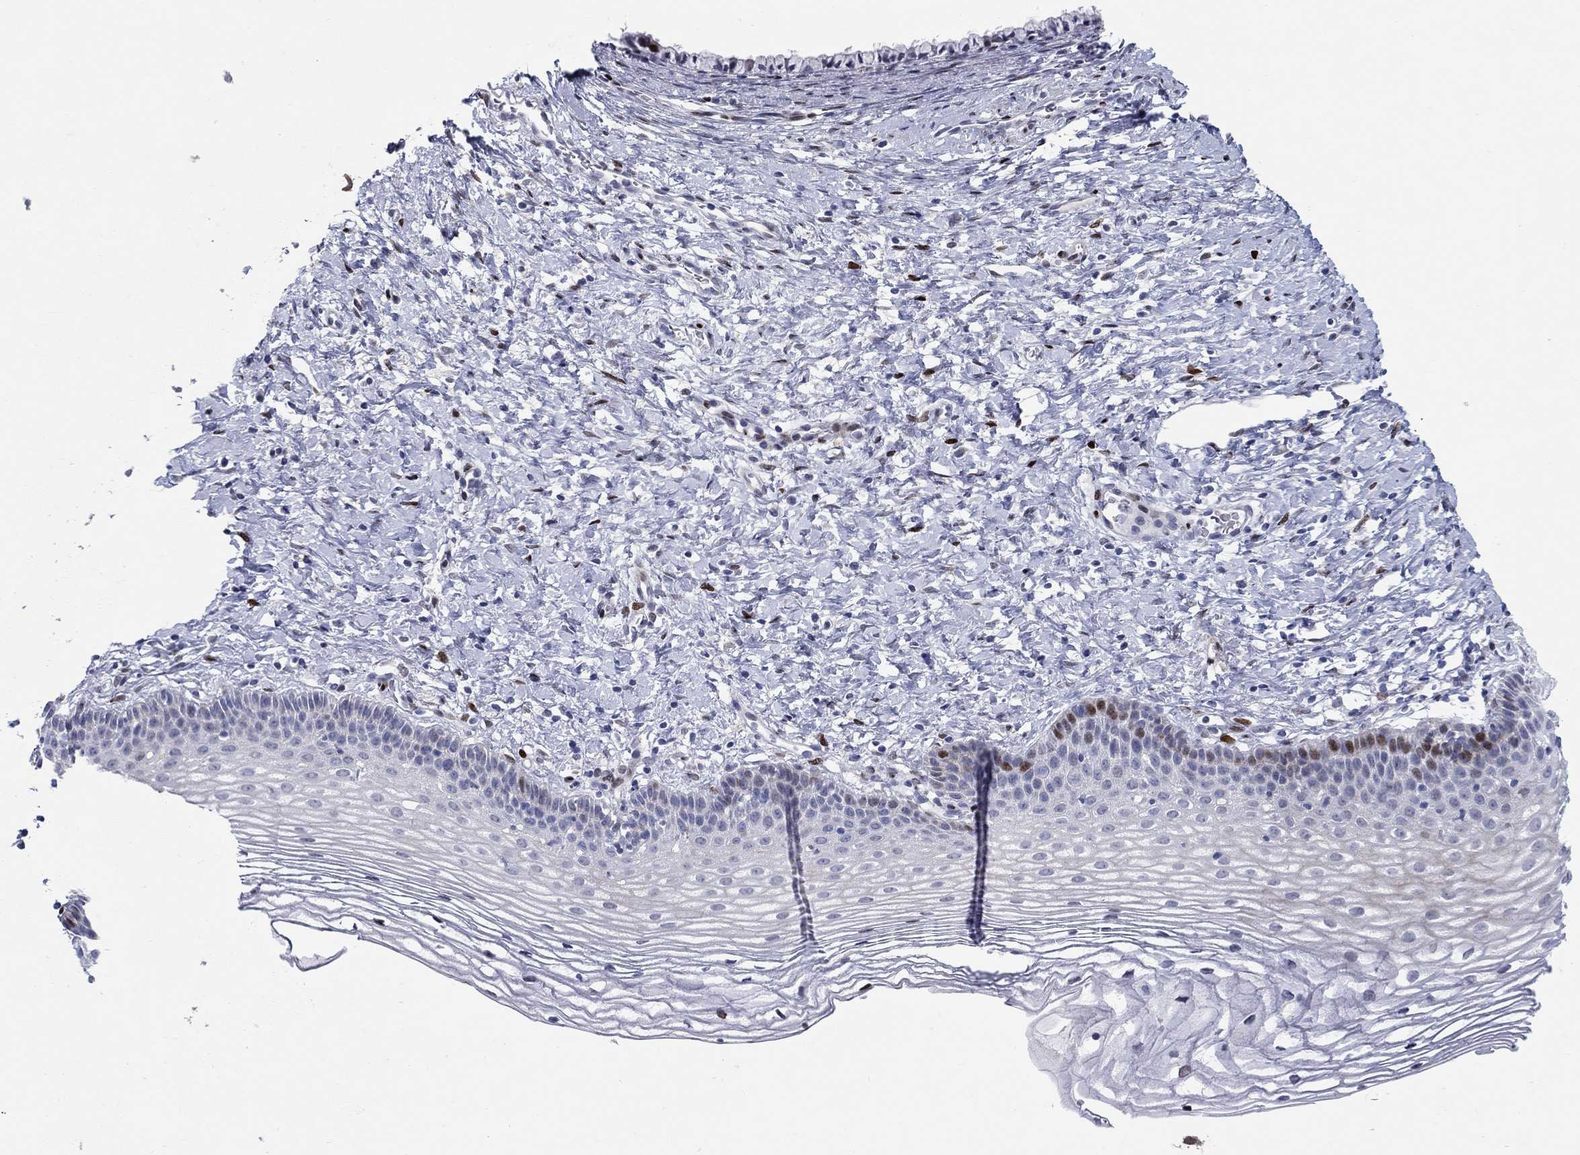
{"staining": {"intensity": "negative", "quantity": "none", "location": "none"}, "tissue": "cervix", "cell_type": "Glandular cells", "image_type": "normal", "snomed": [{"axis": "morphology", "description": "Normal tissue, NOS"}, {"axis": "topography", "description": "Cervix"}], "caption": "Immunohistochemistry (IHC) image of unremarkable cervix: cervix stained with DAB (3,3'-diaminobenzidine) shows no significant protein staining in glandular cells. (DAB immunohistochemistry, high magnification).", "gene": "RAPGEF5", "patient": {"sex": "female", "age": 39}}